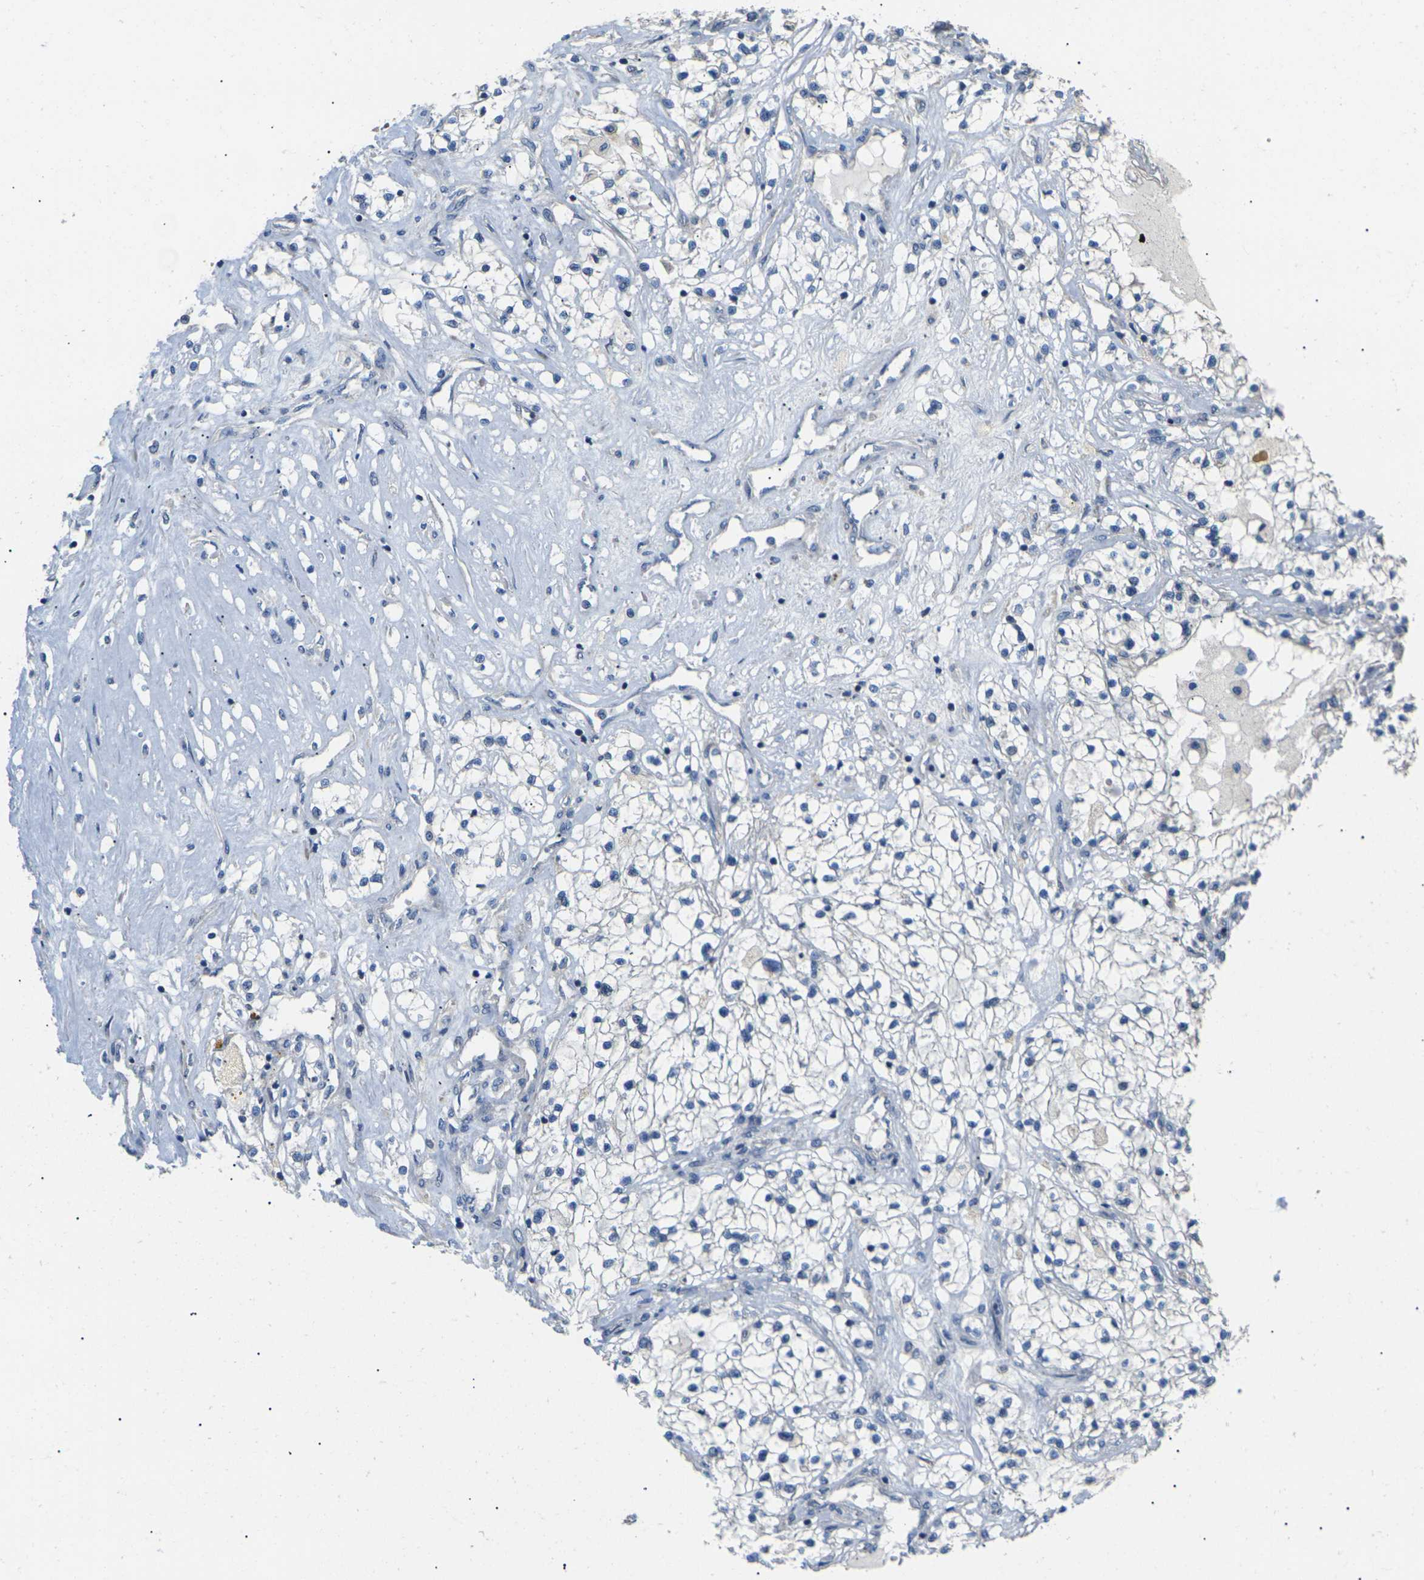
{"staining": {"intensity": "negative", "quantity": "none", "location": "none"}, "tissue": "renal cancer", "cell_type": "Tumor cells", "image_type": "cancer", "snomed": [{"axis": "morphology", "description": "Adenocarcinoma, NOS"}, {"axis": "topography", "description": "Kidney"}], "caption": "Tumor cells show no significant protein positivity in renal adenocarcinoma. Brightfield microscopy of IHC stained with DAB (3,3'-diaminobenzidine) (brown) and hematoxylin (blue), captured at high magnification.", "gene": "KLHDC8B", "patient": {"sex": "male", "age": 68}}